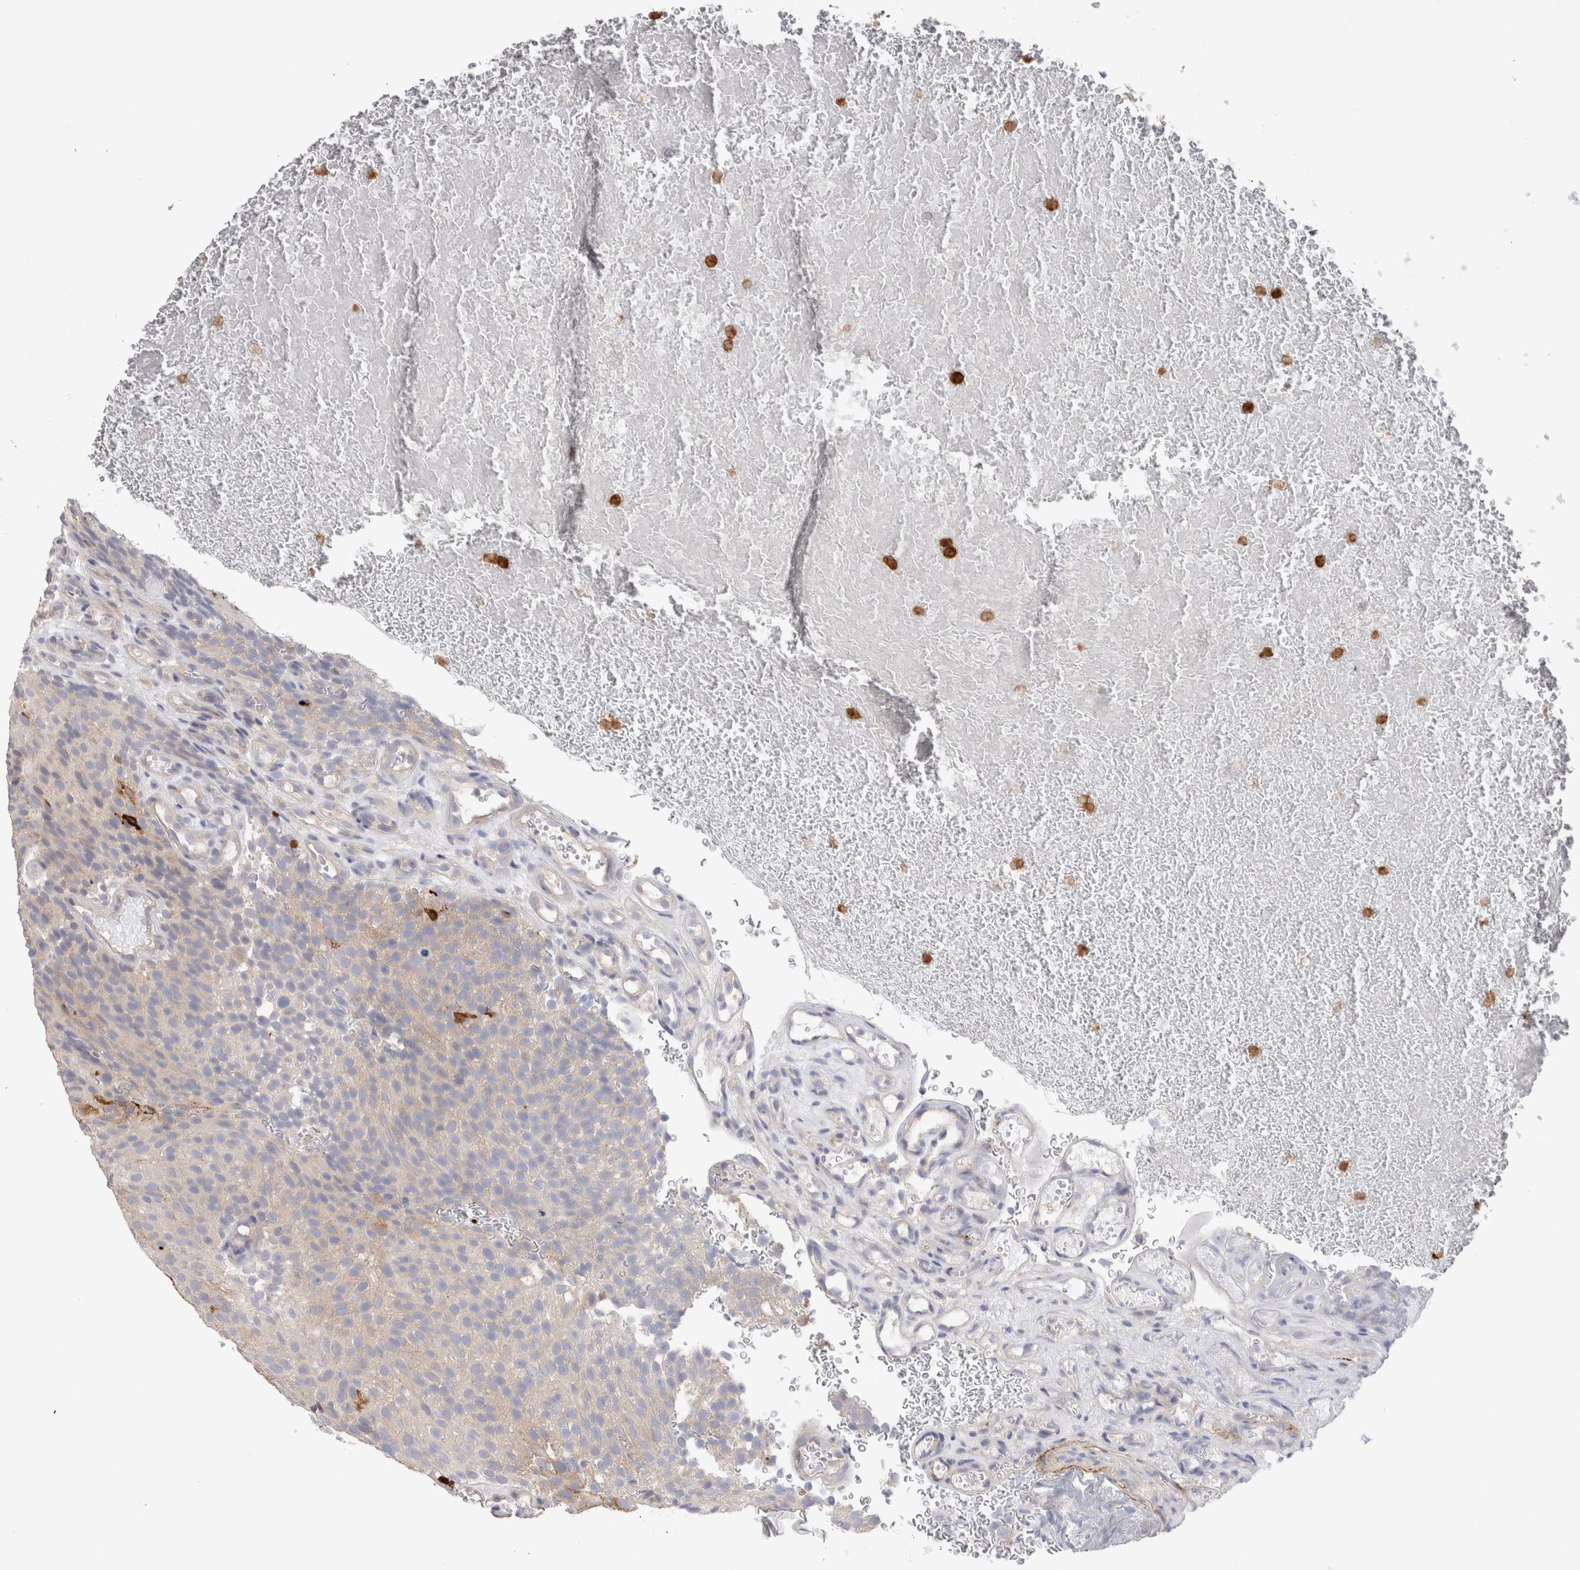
{"staining": {"intensity": "weak", "quantity": "<25%", "location": "cytoplasmic/membranous"}, "tissue": "urothelial cancer", "cell_type": "Tumor cells", "image_type": "cancer", "snomed": [{"axis": "morphology", "description": "Urothelial carcinoma, Low grade"}, {"axis": "topography", "description": "Urinary bladder"}], "caption": "The micrograph demonstrates no staining of tumor cells in urothelial carcinoma (low-grade).", "gene": "NXT2", "patient": {"sex": "male", "age": 78}}